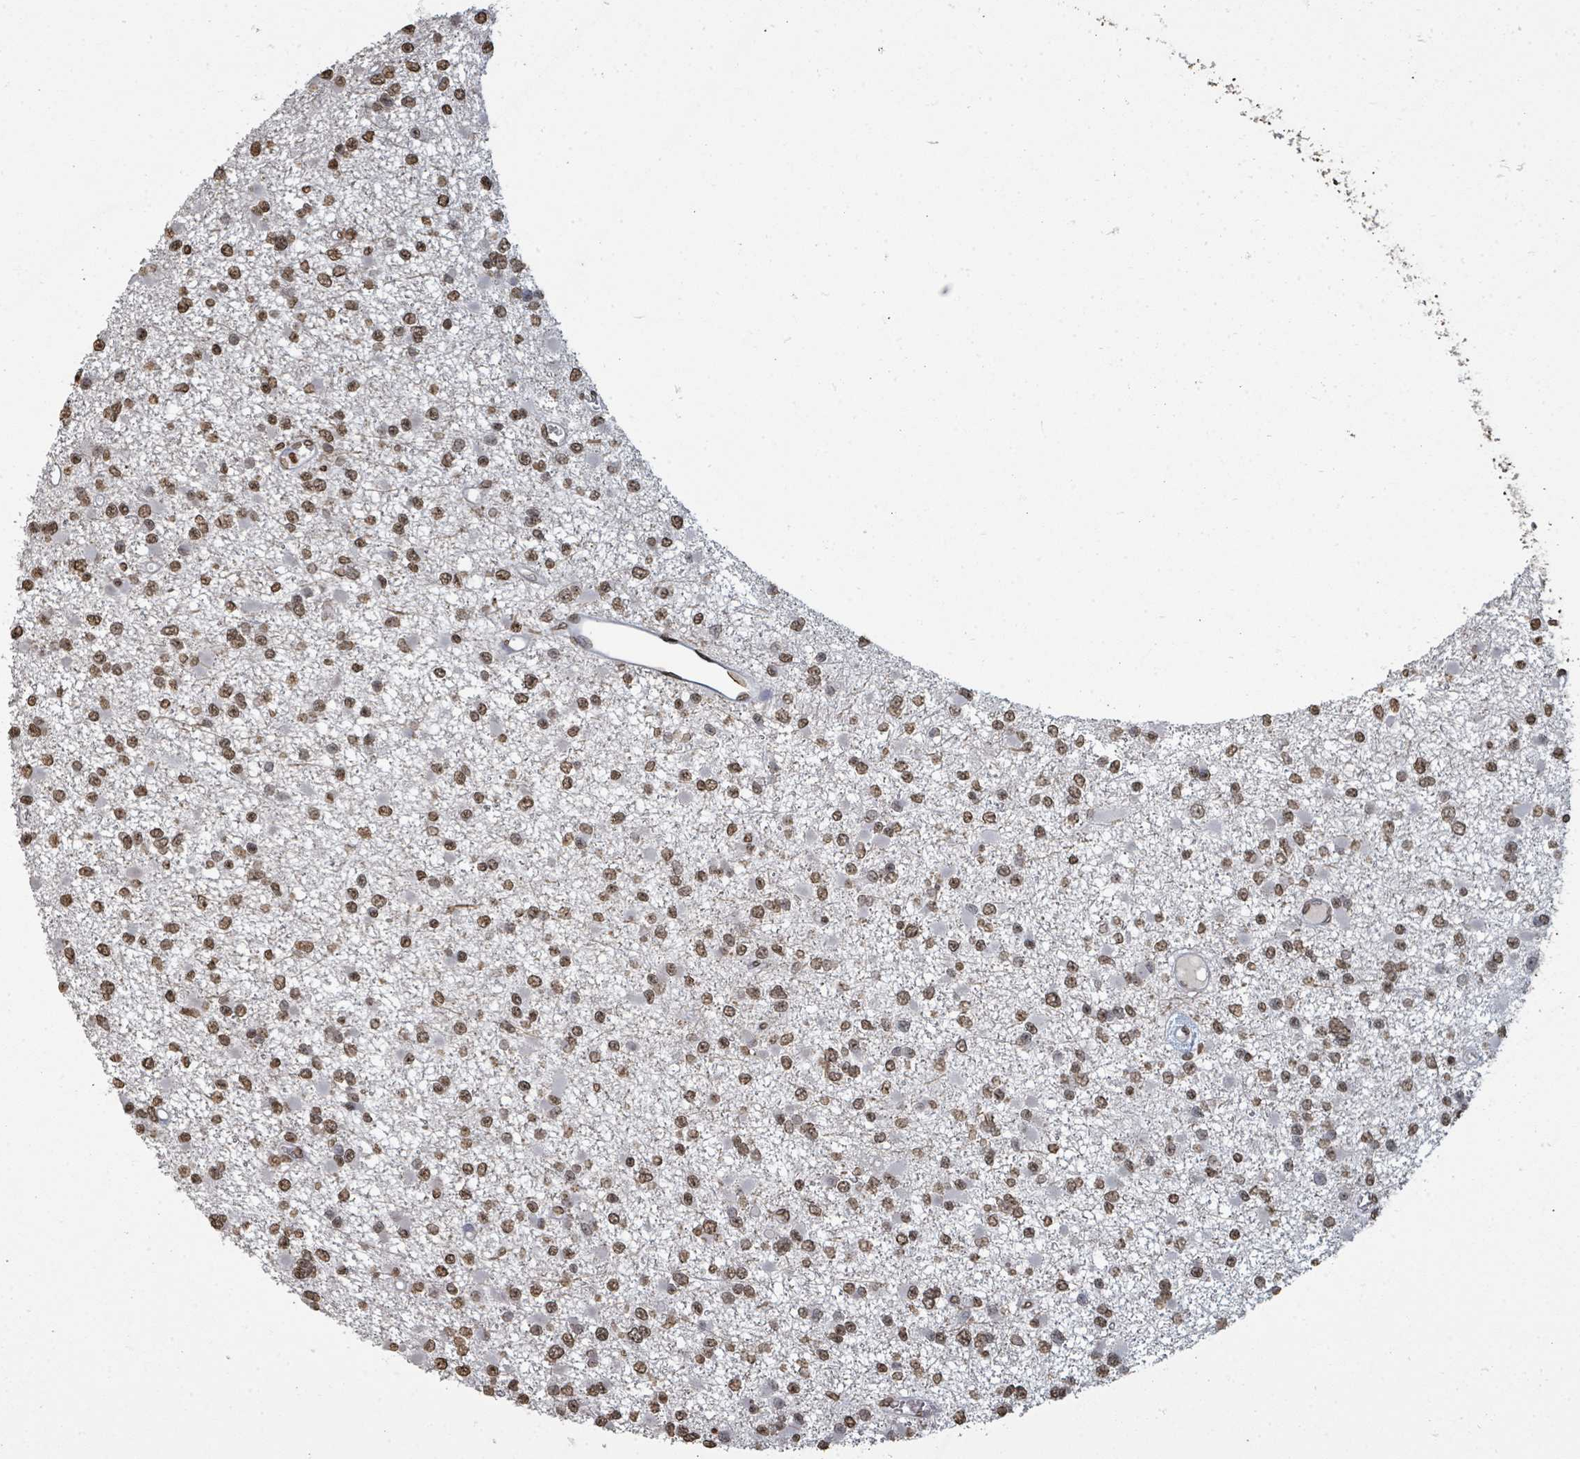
{"staining": {"intensity": "moderate", "quantity": ">75%", "location": "nuclear"}, "tissue": "glioma", "cell_type": "Tumor cells", "image_type": "cancer", "snomed": [{"axis": "morphology", "description": "Glioma, malignant, Low grade"}, {"axis": "topography", "description": "Brain"}], "caption": "Malignant low-grade glioma stained for a protein exhibits moderate nuclear positivity in tumor cells.", "gene": "MRPS12", "patient": {"sex": "female", "age": 22}}